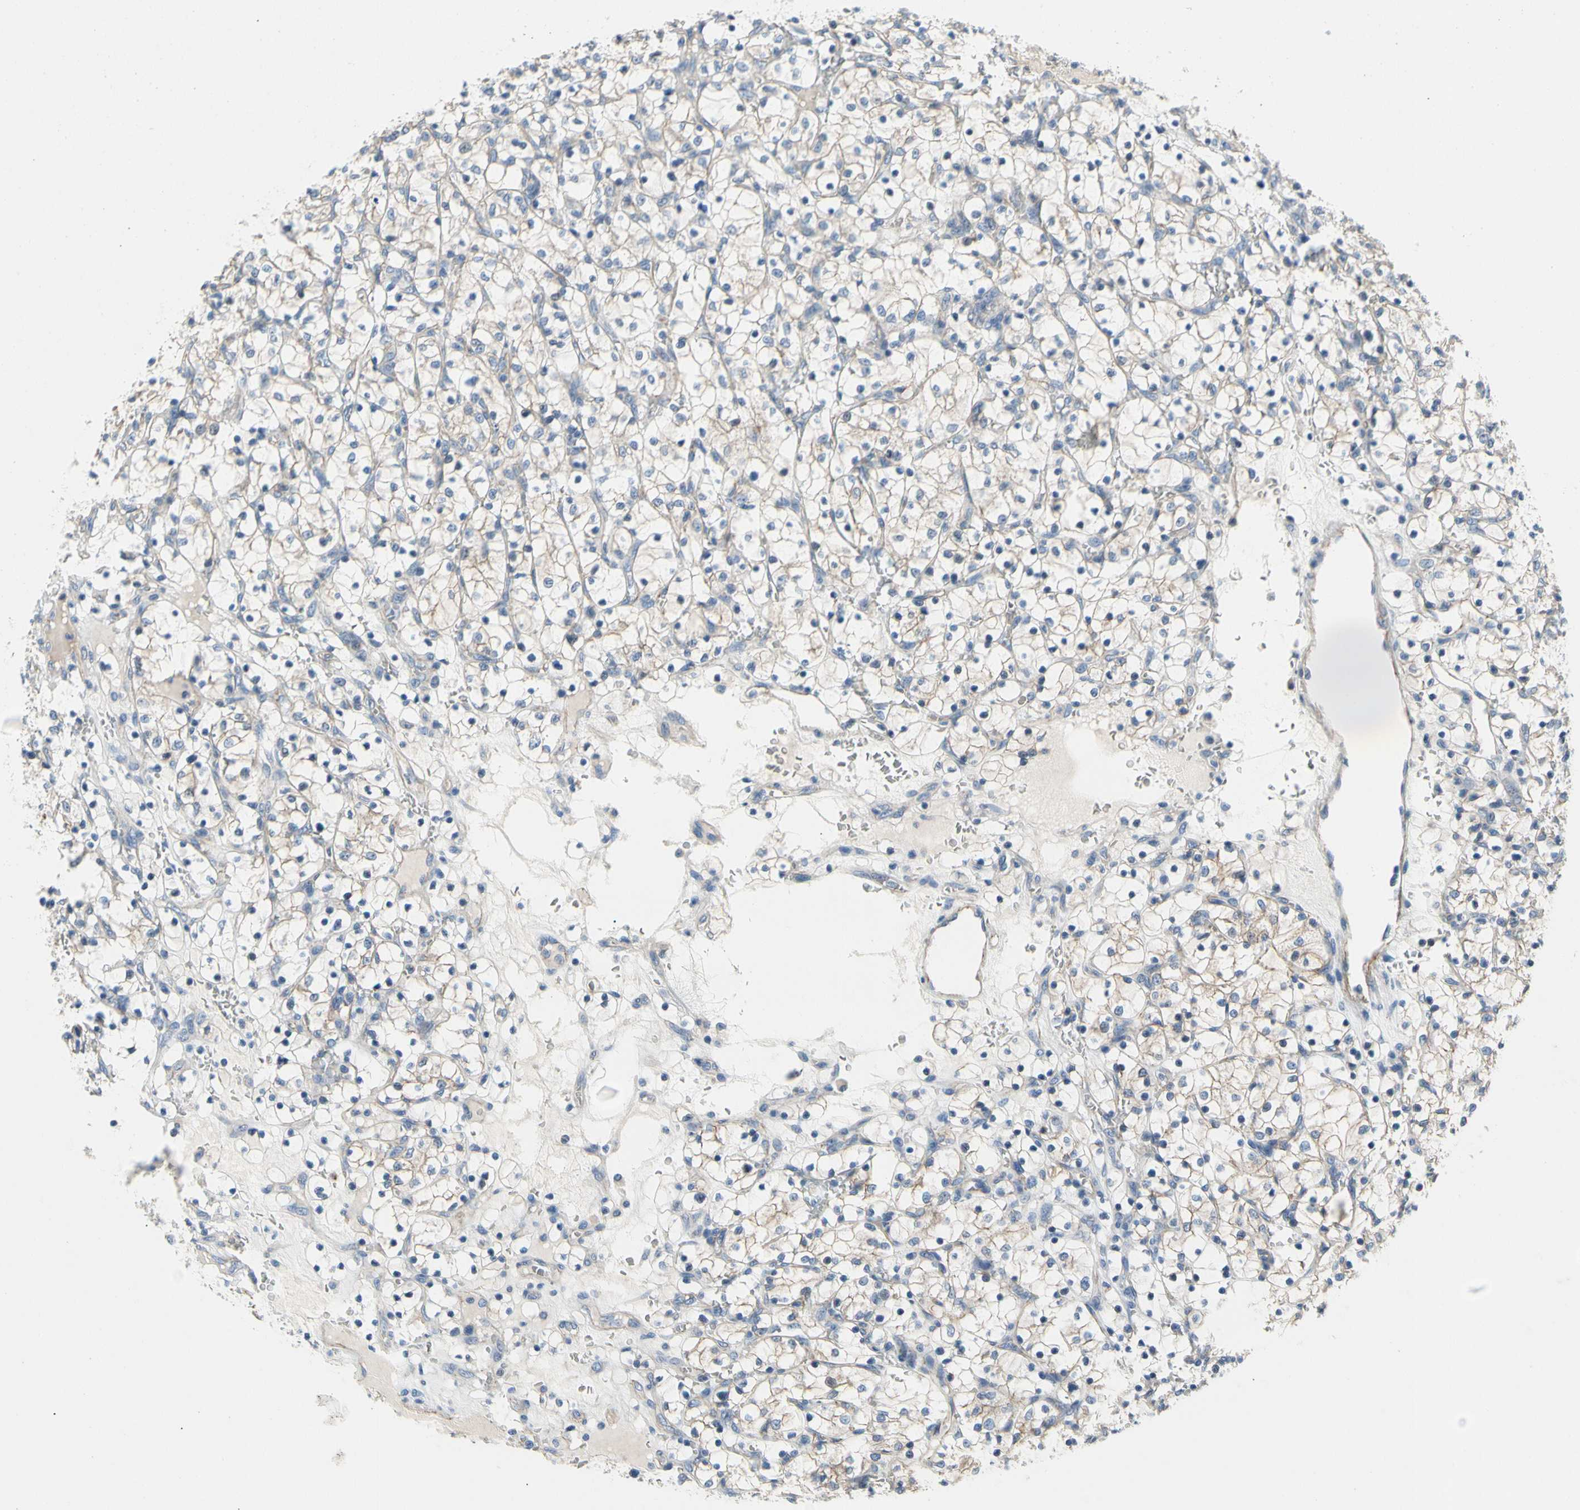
{"staining": {"intensity": "negative", "quantity": "none", "location": "none"}, "tissue": "renal cancer", "cell_type": "Tumor cells", "image_type": "cancer", "snomed": [{"axis": "morphology", "description": "Adenocarcinoma, NOS"}, {"axis": "topography", "description": "Kidney"}], "caption": "A high-resolution histopathology image shows IHC staining of renal adenocarcinoma, which reveals no significant staining in tumor cells.", "gene": "LGR6", "patient": {"sex": "female", "age": 69}}